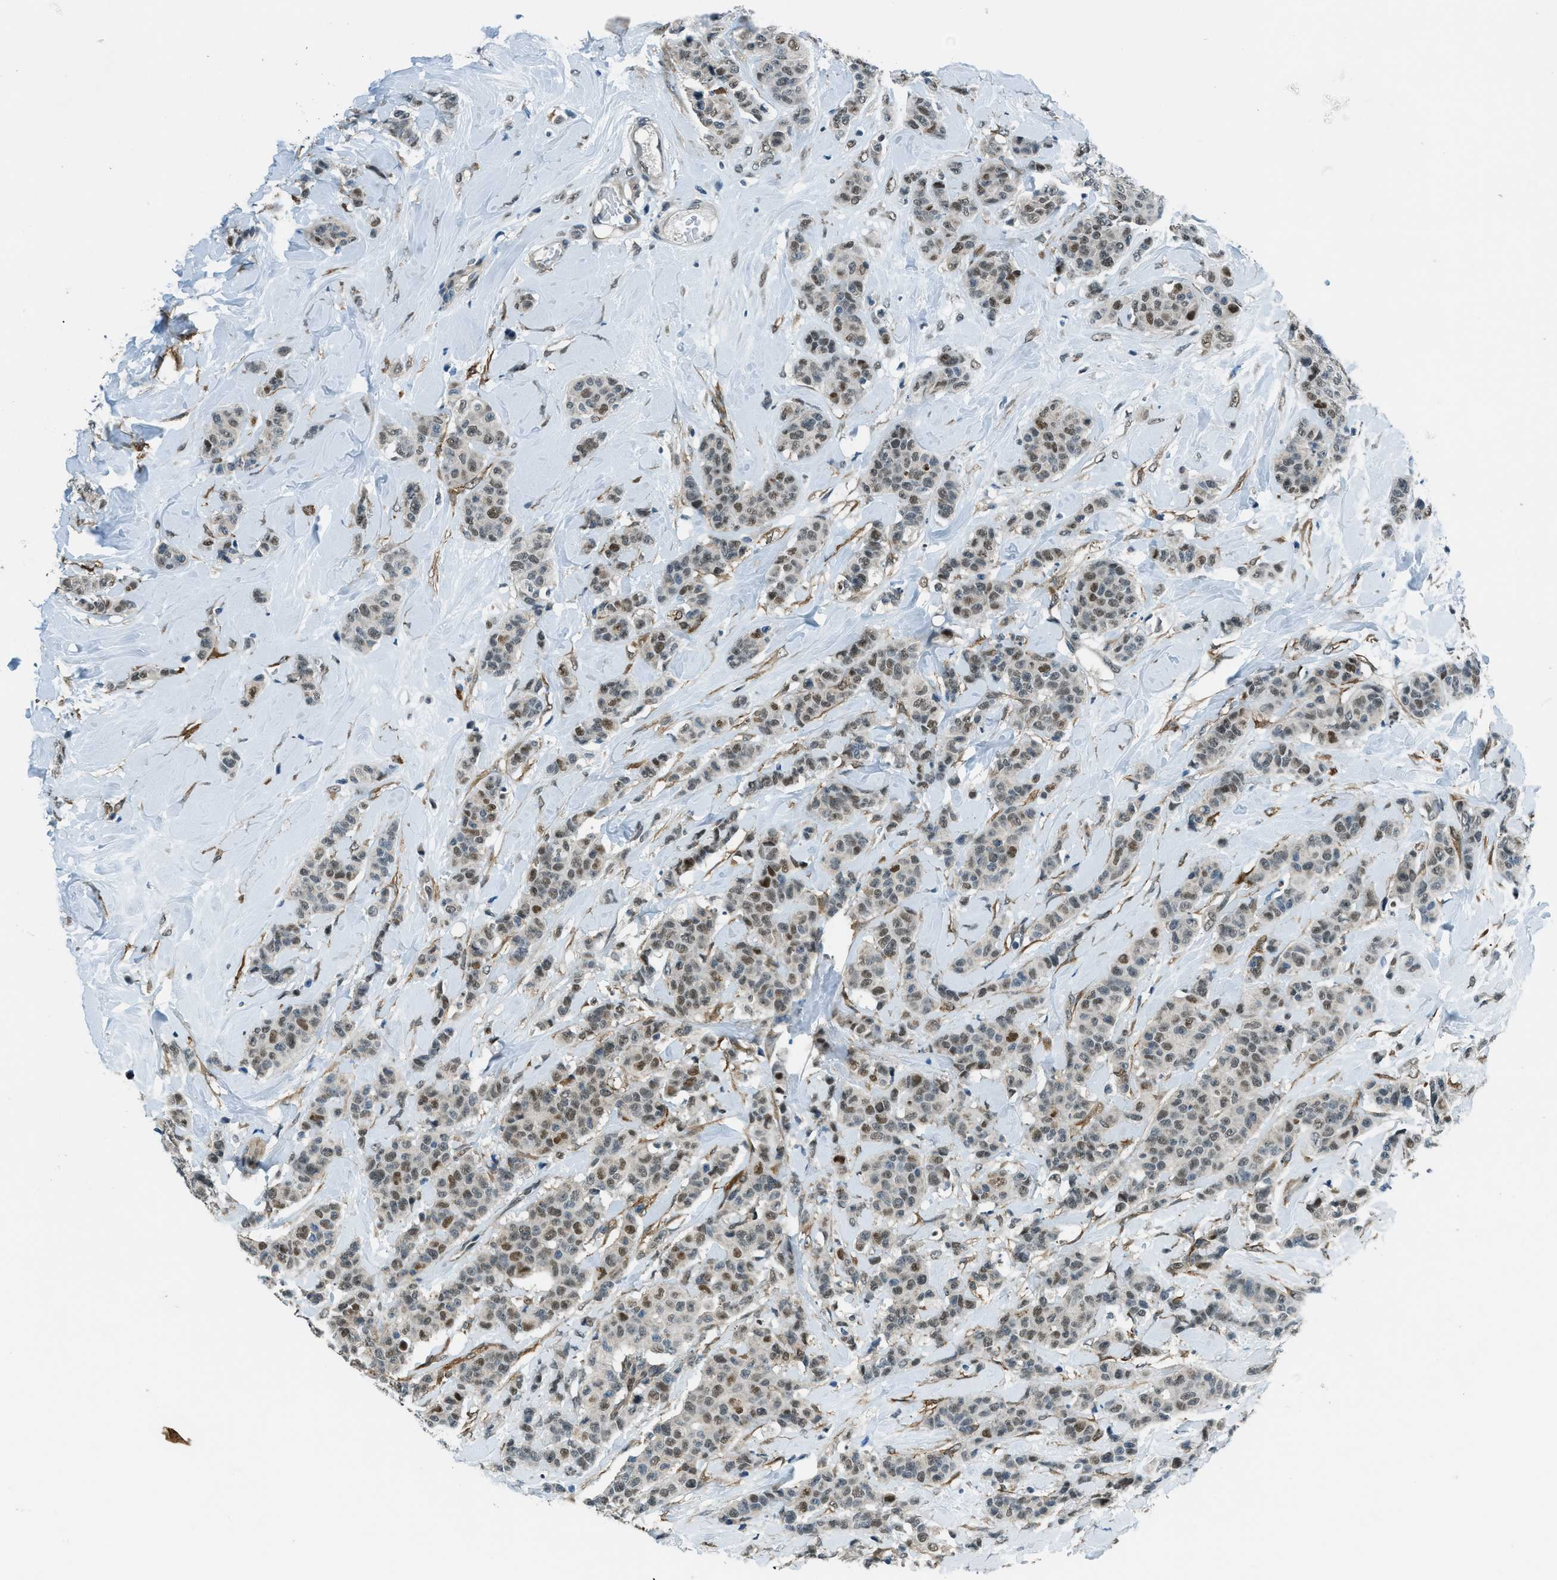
{"staining": {"intensity": "weak", "quantity": "<25%", "location": "cytoplasmic/membranous,nuclear"}, "tissue": "breast cancer", "cell_type": "Tumor cells", "image_type": "cancer", "snomed": [{"axis": "morphology", "description": "Normal tissue, NOS"}, {"axis": "morphology", "description": "Duct carcinoma"}, {"axis": "topography", "description": "Breast"}], "caption": "Histopathology image shows no significant protein positivity in tumor cells of breast cancer.", "gene": "NPEPL1", "patient": {"sex": "female", "age": 40}}